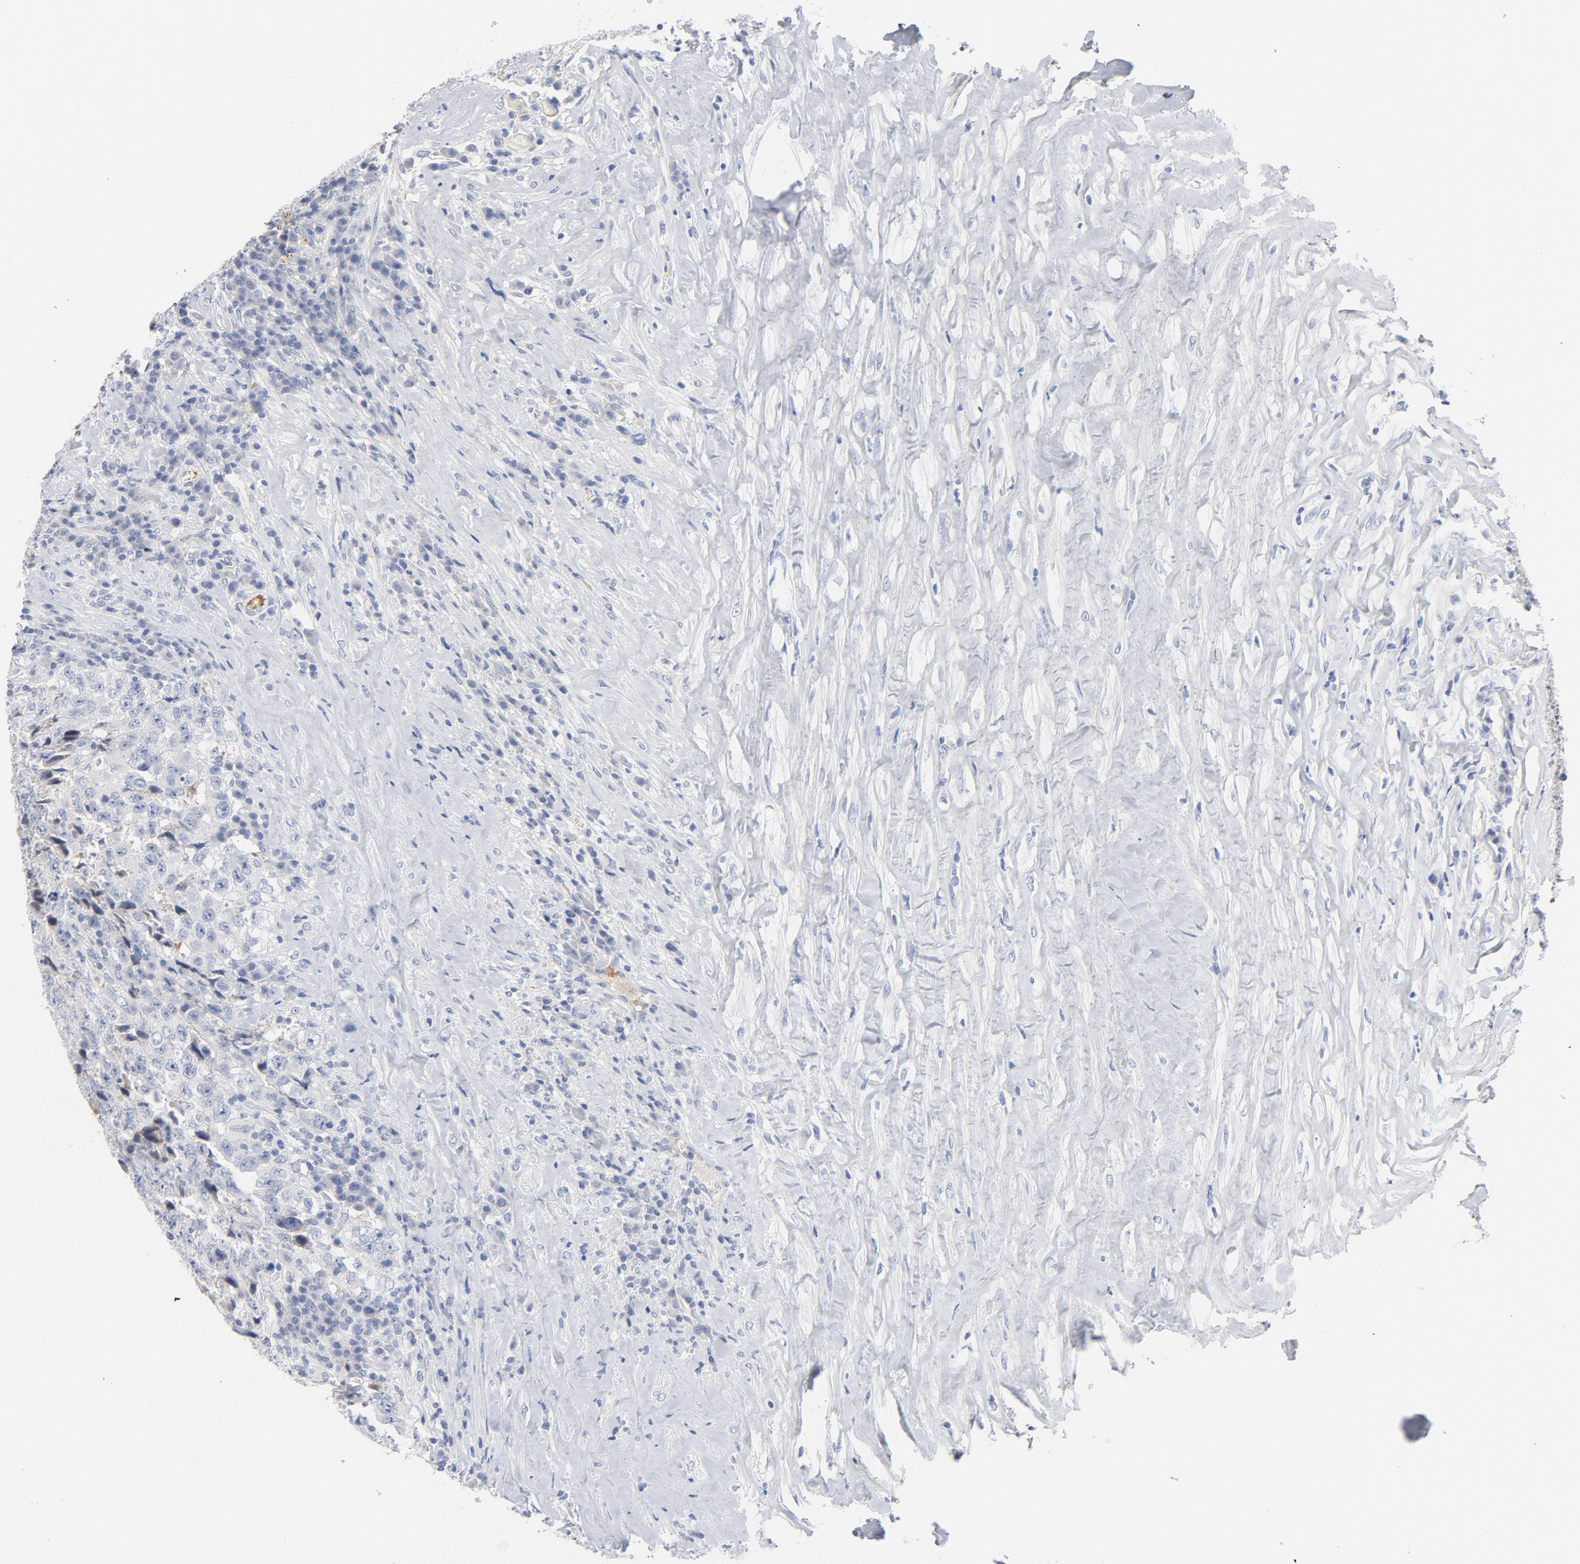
{"staining": {"intensity": "negative", "quantity": "none", "location": "none"}, "tissue": "testis cancer", "cell_type": "Tumor cells", "image_type": "cancer", "snomed": [{"axis": "morphology", "description": "Necrosis, NOS"}, {"axis": "morphology", "description": "Carcinoma, Embryonal, NOS"}, {"axis": "topography", "description": "Testis"}], "caption": "Tumor cells show no significant expression in embryonal carcinoma (testis).", "gene": "SERPINA4", "patient": {"sex": "male", "age": 19}}